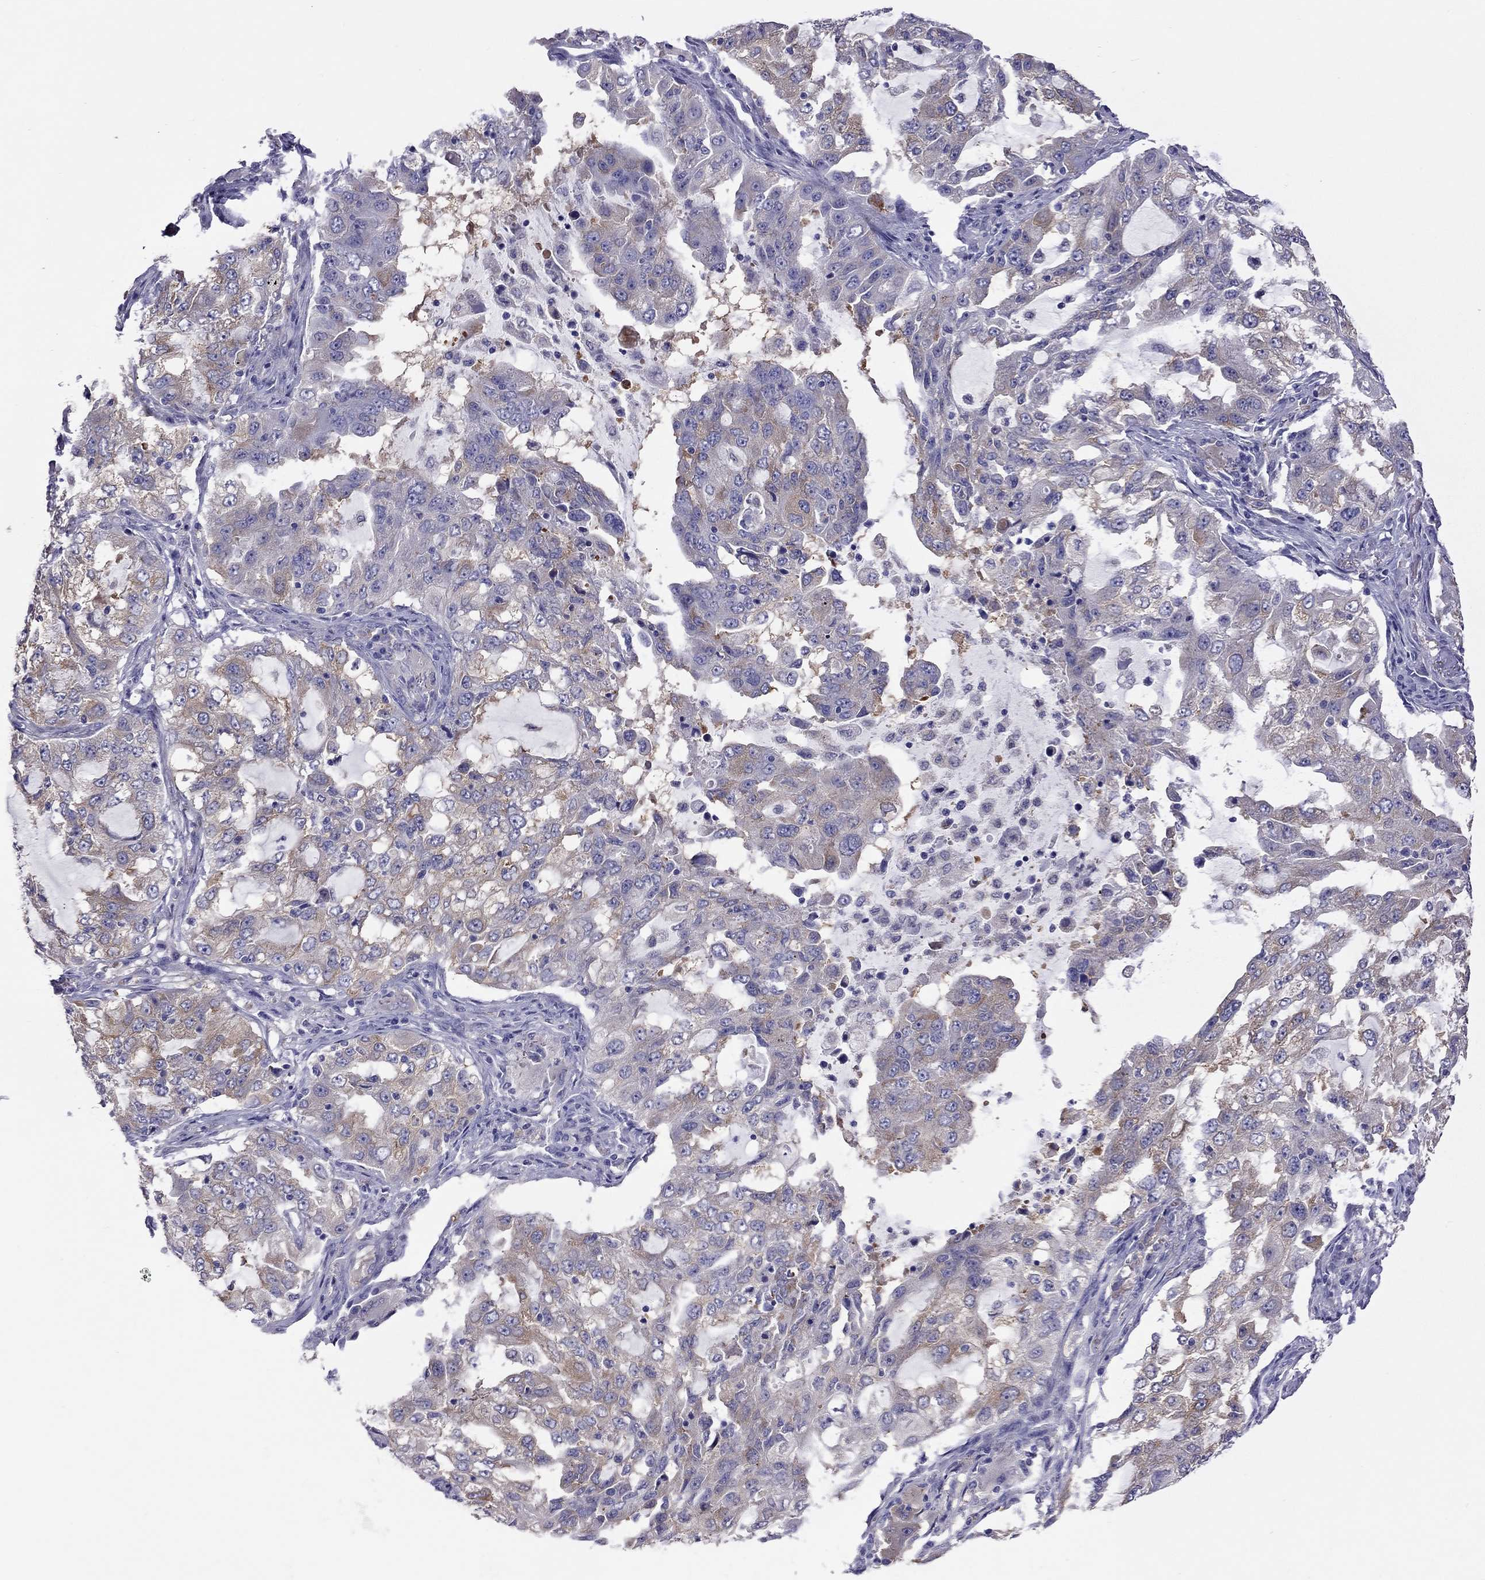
{"staining": {"intensity": "weak", "quantity": "25%-75%", "location": "cytoplasmic/membranous"}, "tissue": "lung cancer", "cell_type": "Tumor cells", "image_type": "cancer", "snomed": [{"axis": "morphology", "description": "Adenocarcinoma, NOS"}, {"axis": "topography", "description": "Lung"}], "caption": "Weak cytoplasmic/membranous protein staining is present in about 25%-75% of tumor cells in lung cancer. Nuclei are stained in blue.", "gene": "ALOX15B", "patient": {"sex": "female", "age": 61}}